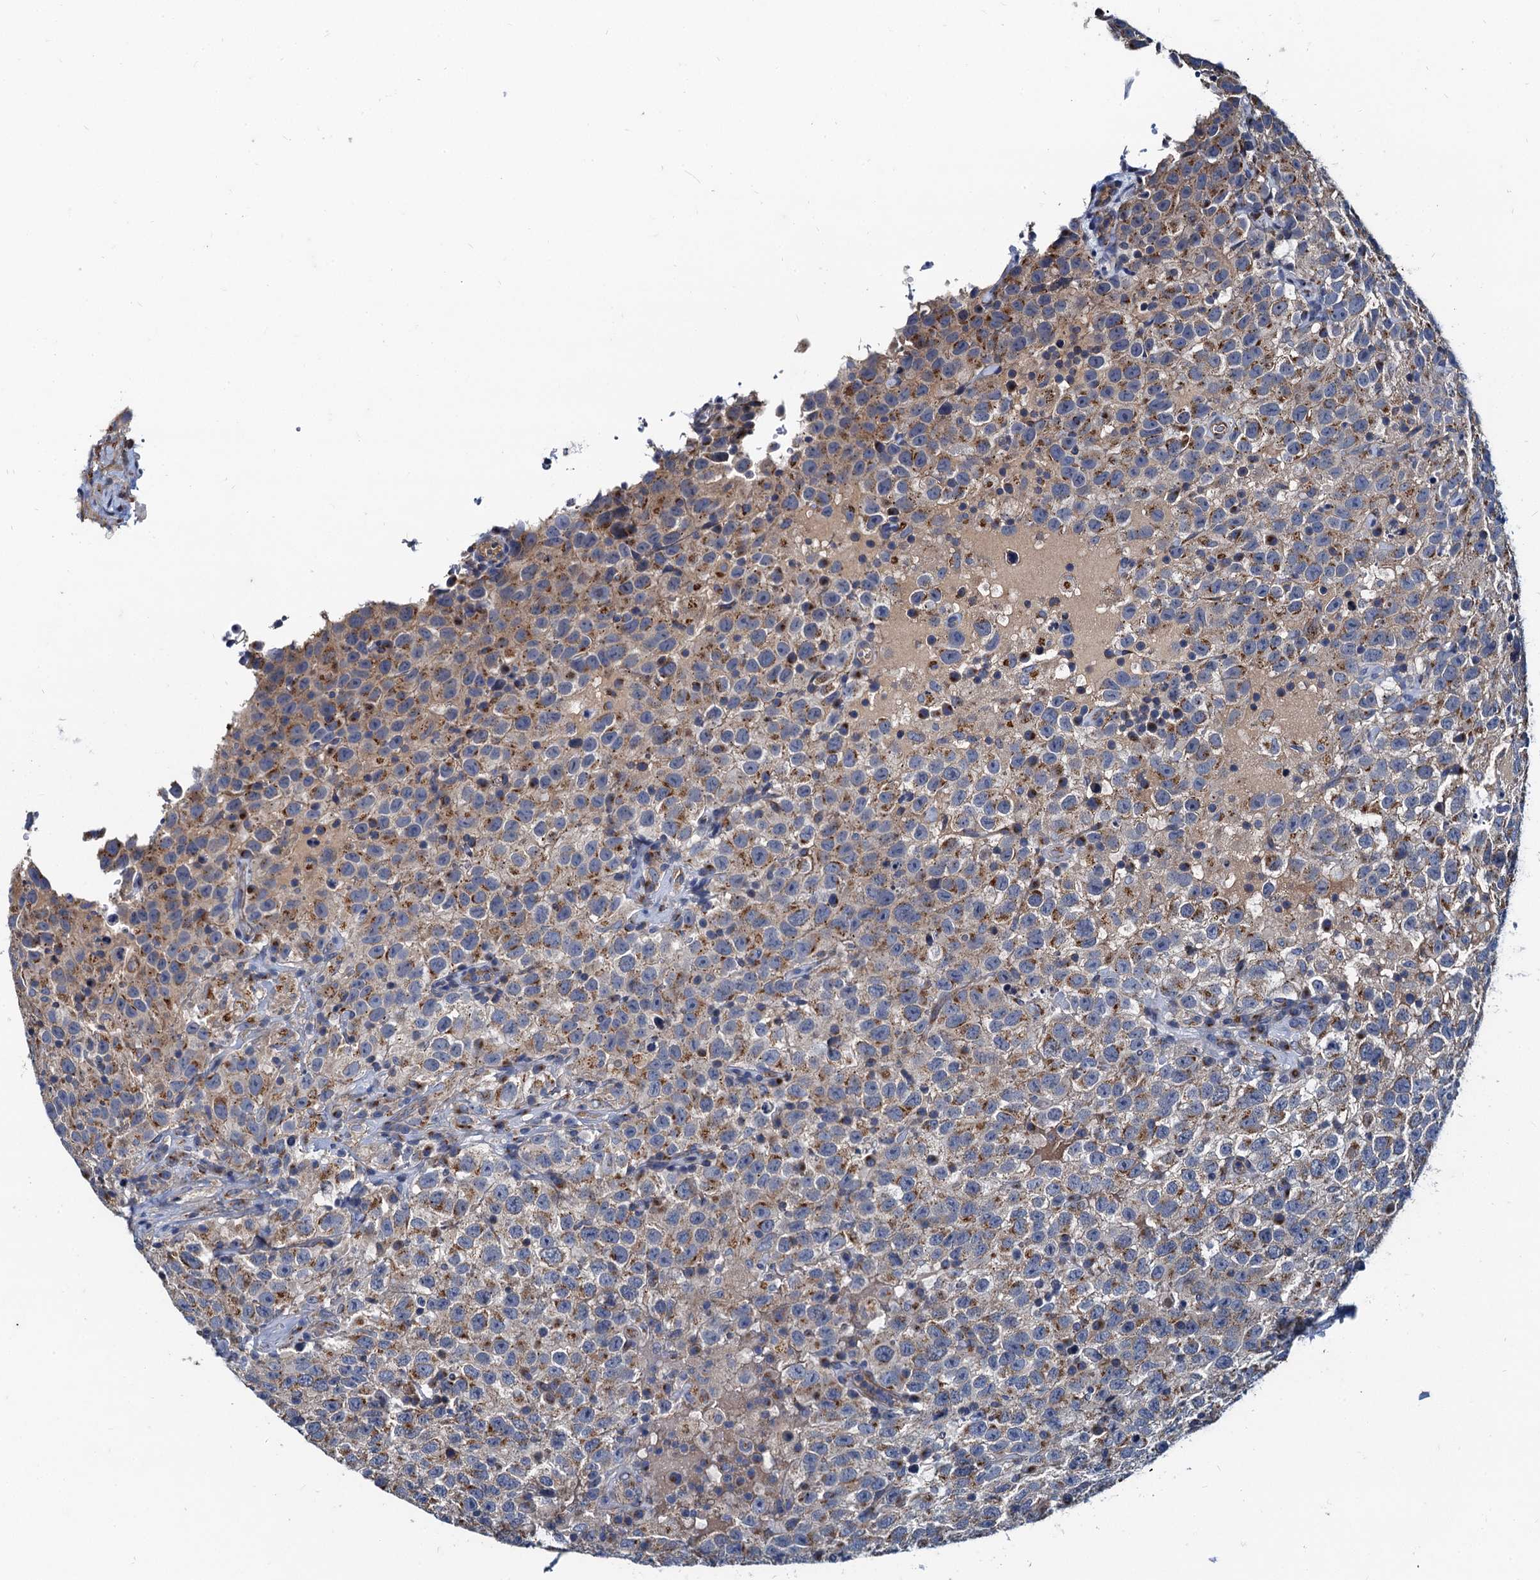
{"staining": {"intensity": "moderate", "quantity": ">75%", "location": "cytoplasmic/membranous"}, "tissue": "testis cancer", "cell_type": "Tumor cells", "image_type": "cancer", "snomed": [{"axis": "morphology", "description": "Seminoma, NOS"}, {"axis": "topography", "description": "Testis"}], "caption": "An image showing moderate cytoplasmic/membranous expression in about >75% of tumor cells in testis cancer (seminoma), as visualized by brown immunohistochemical staining.", "gene": "NGRN", "patient": {"sex": "male", "age": 41}}